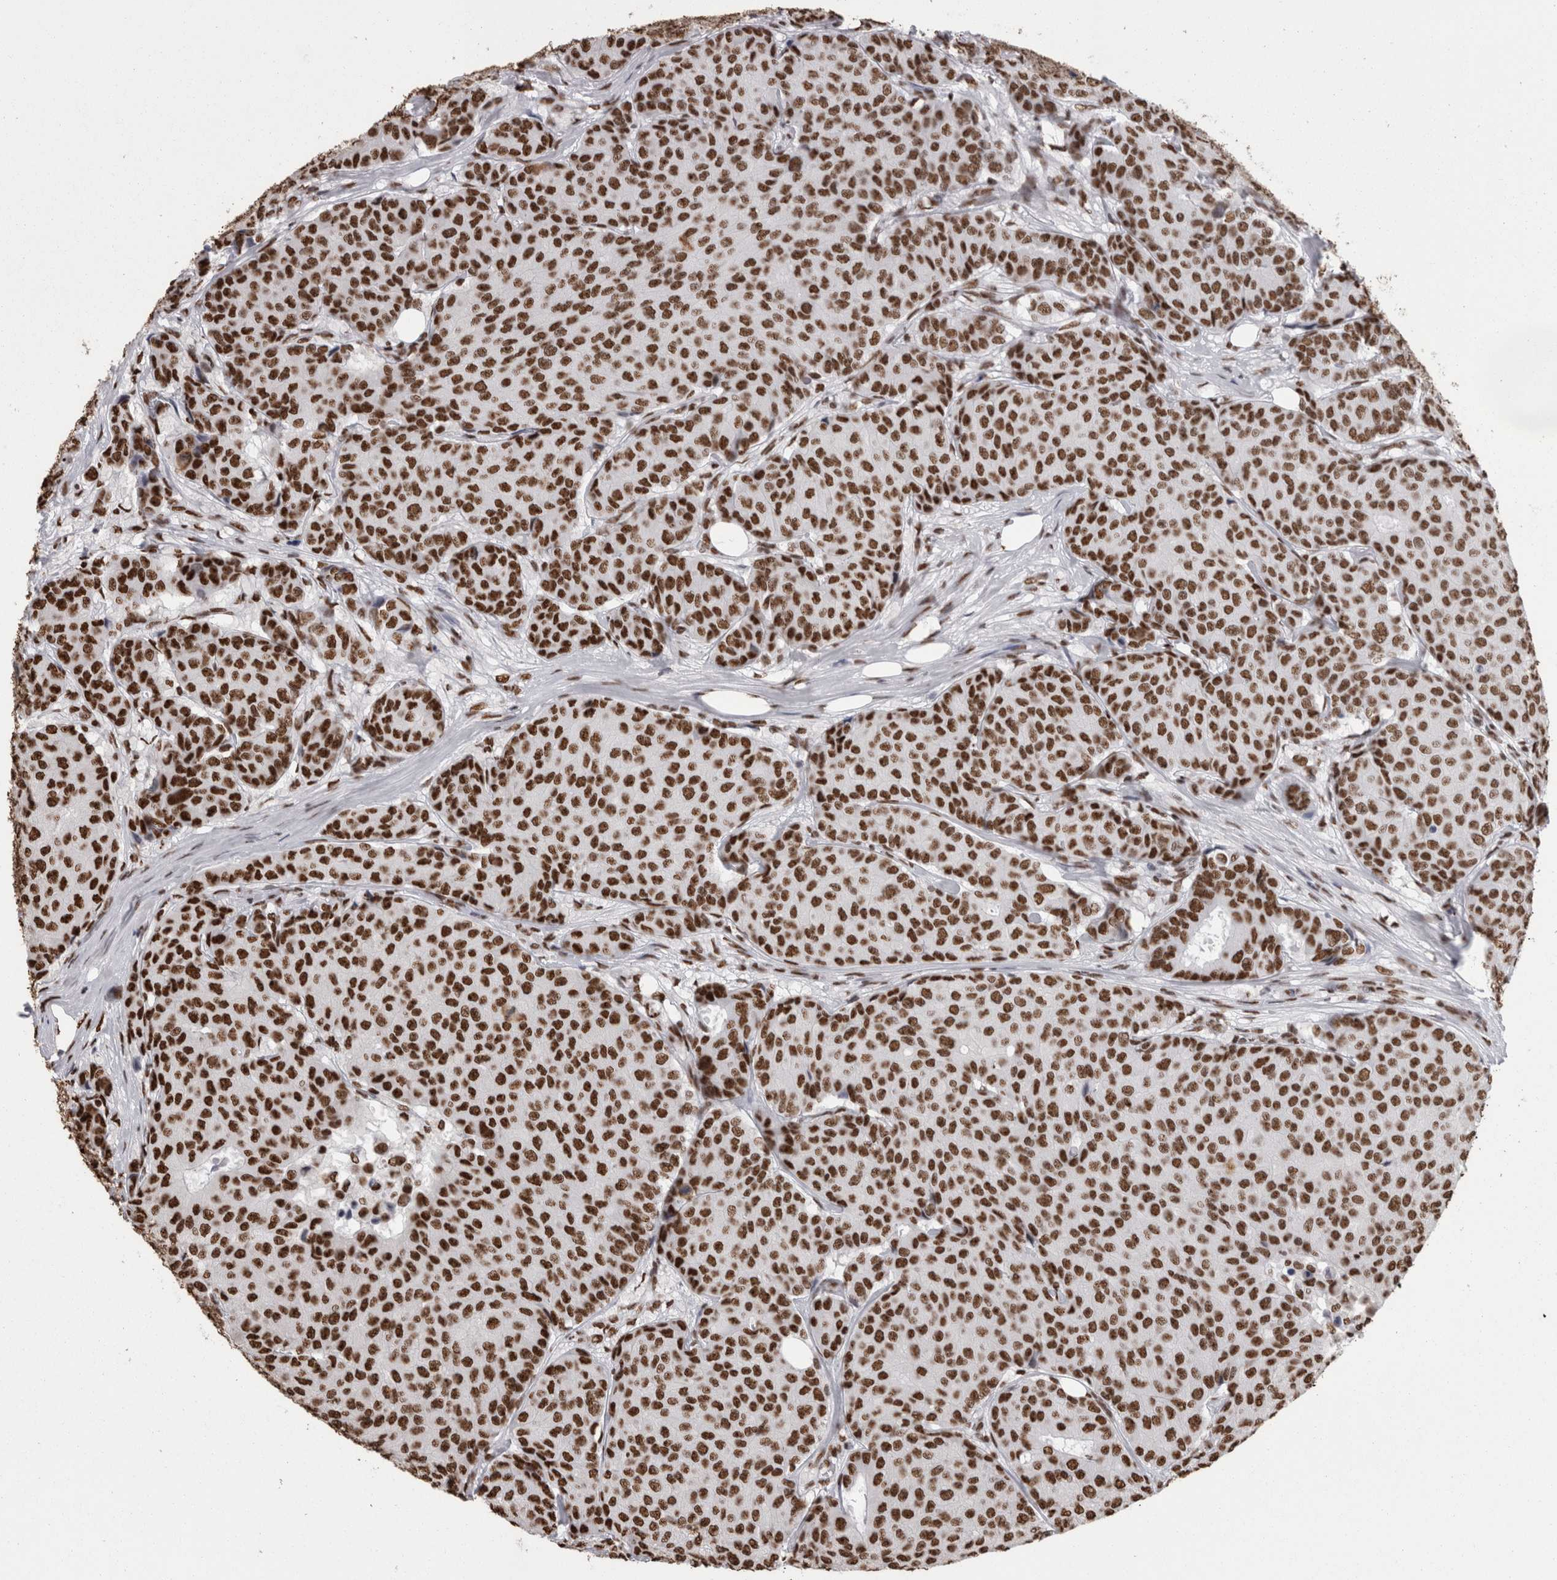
{"staining": {"intensity": "strong", "quantity": ">75%", "location": "nuclear"}, "tissue": "breast cancer", "cell_type": "Tumor cells", "image_type": "cancer", "snomed": [{"axis": "morphology", "description": "Duct carcinoma"}, {"axis": "topography", "description": "Breast"}], "caption": "Breast cancer was stained to show a protein in brown. There is high levels of strong nuclear staining in approximately >75% of tumor cells.", "gene": "HNRNPM", "patient": {"sex": "female", "age": 75}}